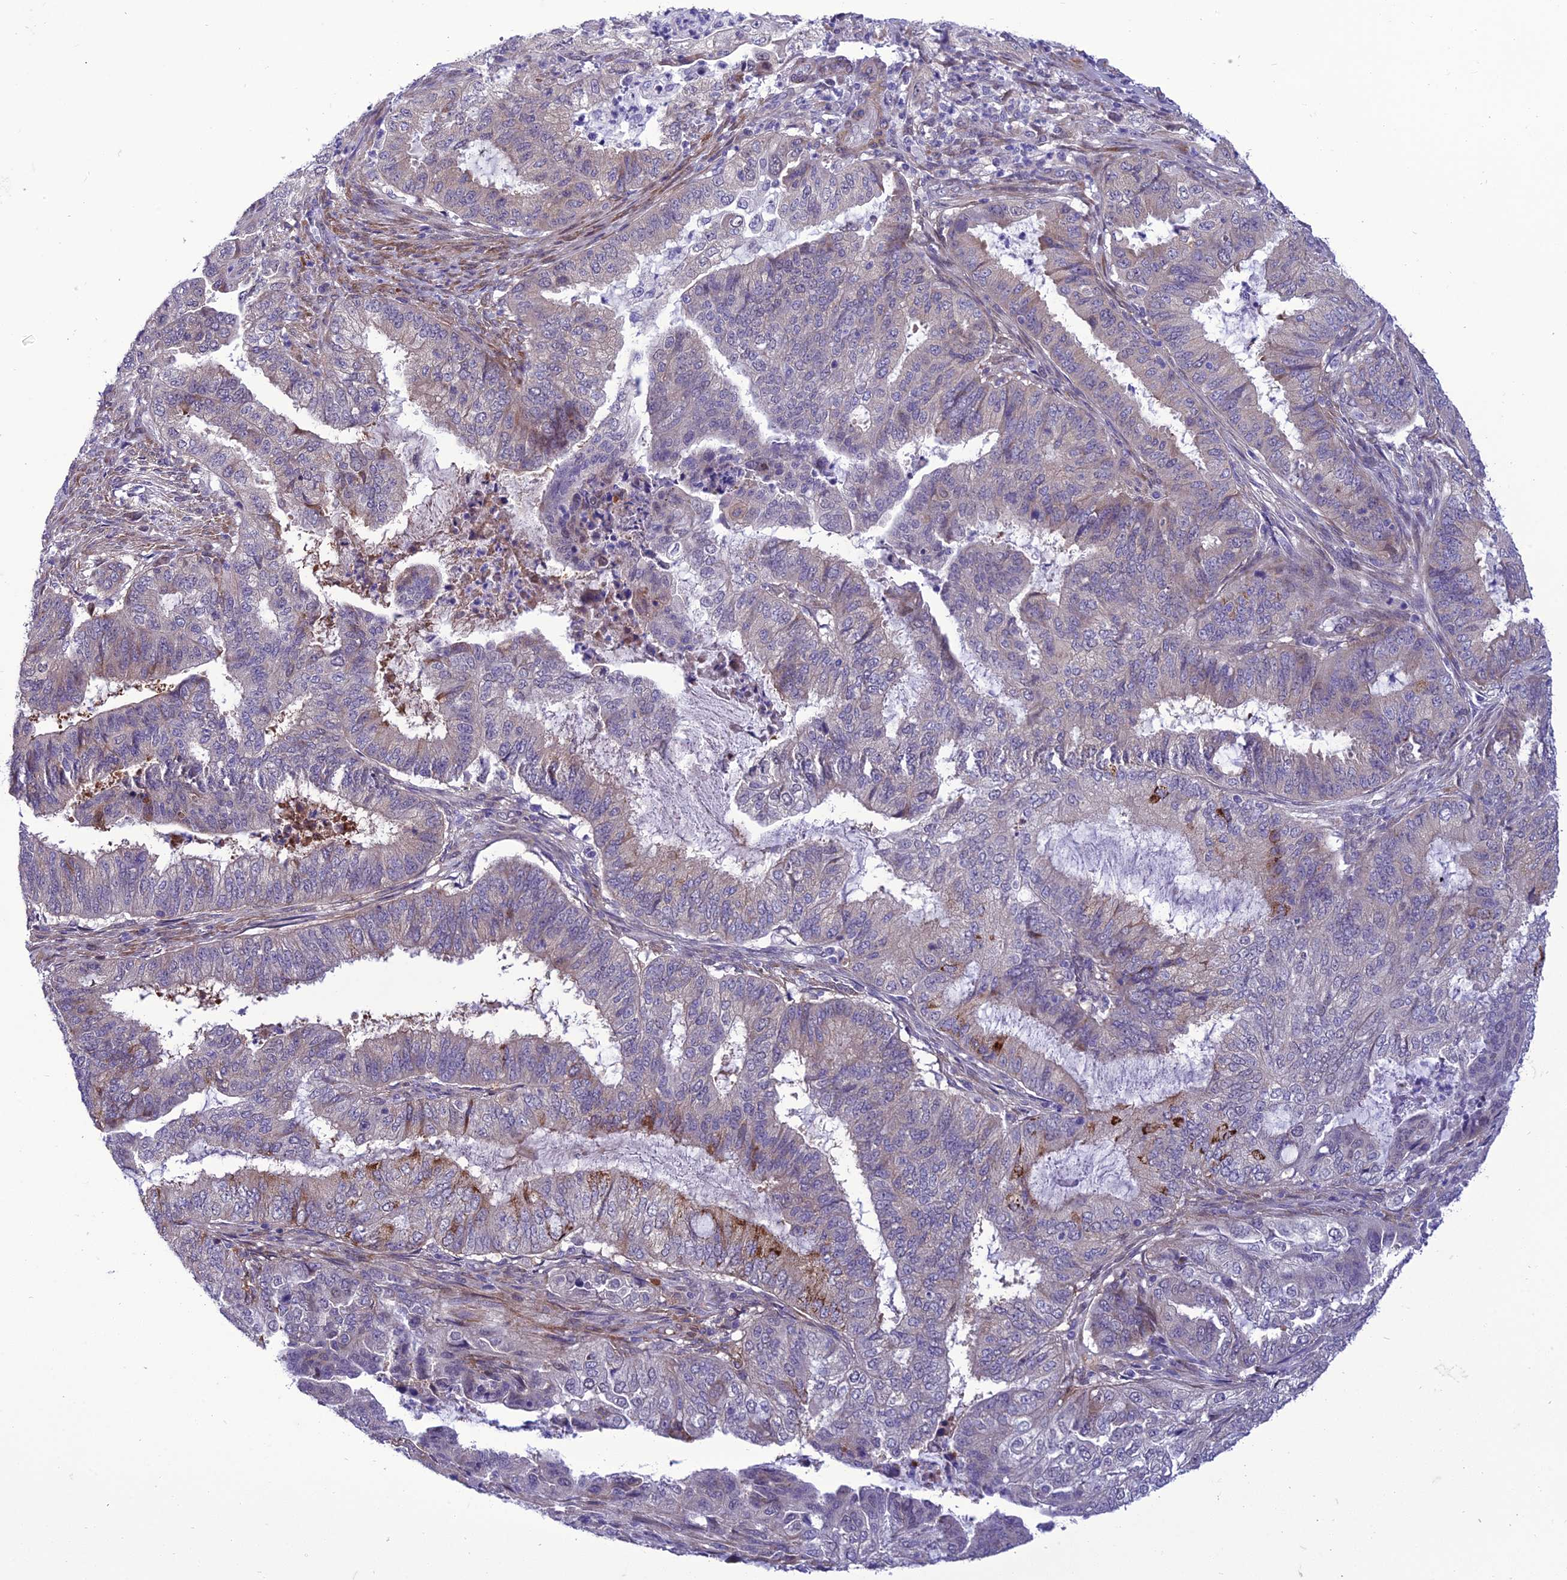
{"staining": {"intensity": "moderate", "quantity": "<25%", "location": "cytoplasmic/membranous"}, "tissue": "endometrial cancer", "cell_type": "Tumor cells", "image_type": "cancer", "snomed": [{"axis": "morphology", "description": "Adenocarcinoma, NOS"}, {"axis": "topography", "description": "Endometrium"}], "caption": "Tumor cells display low levels of moderate cytoplasmic/membranous expression in about <25% of cells in endometrial cancer (adenocarcinoma).", "gene": "GAB4", "patient": {"sex": "female", "age": 51}}